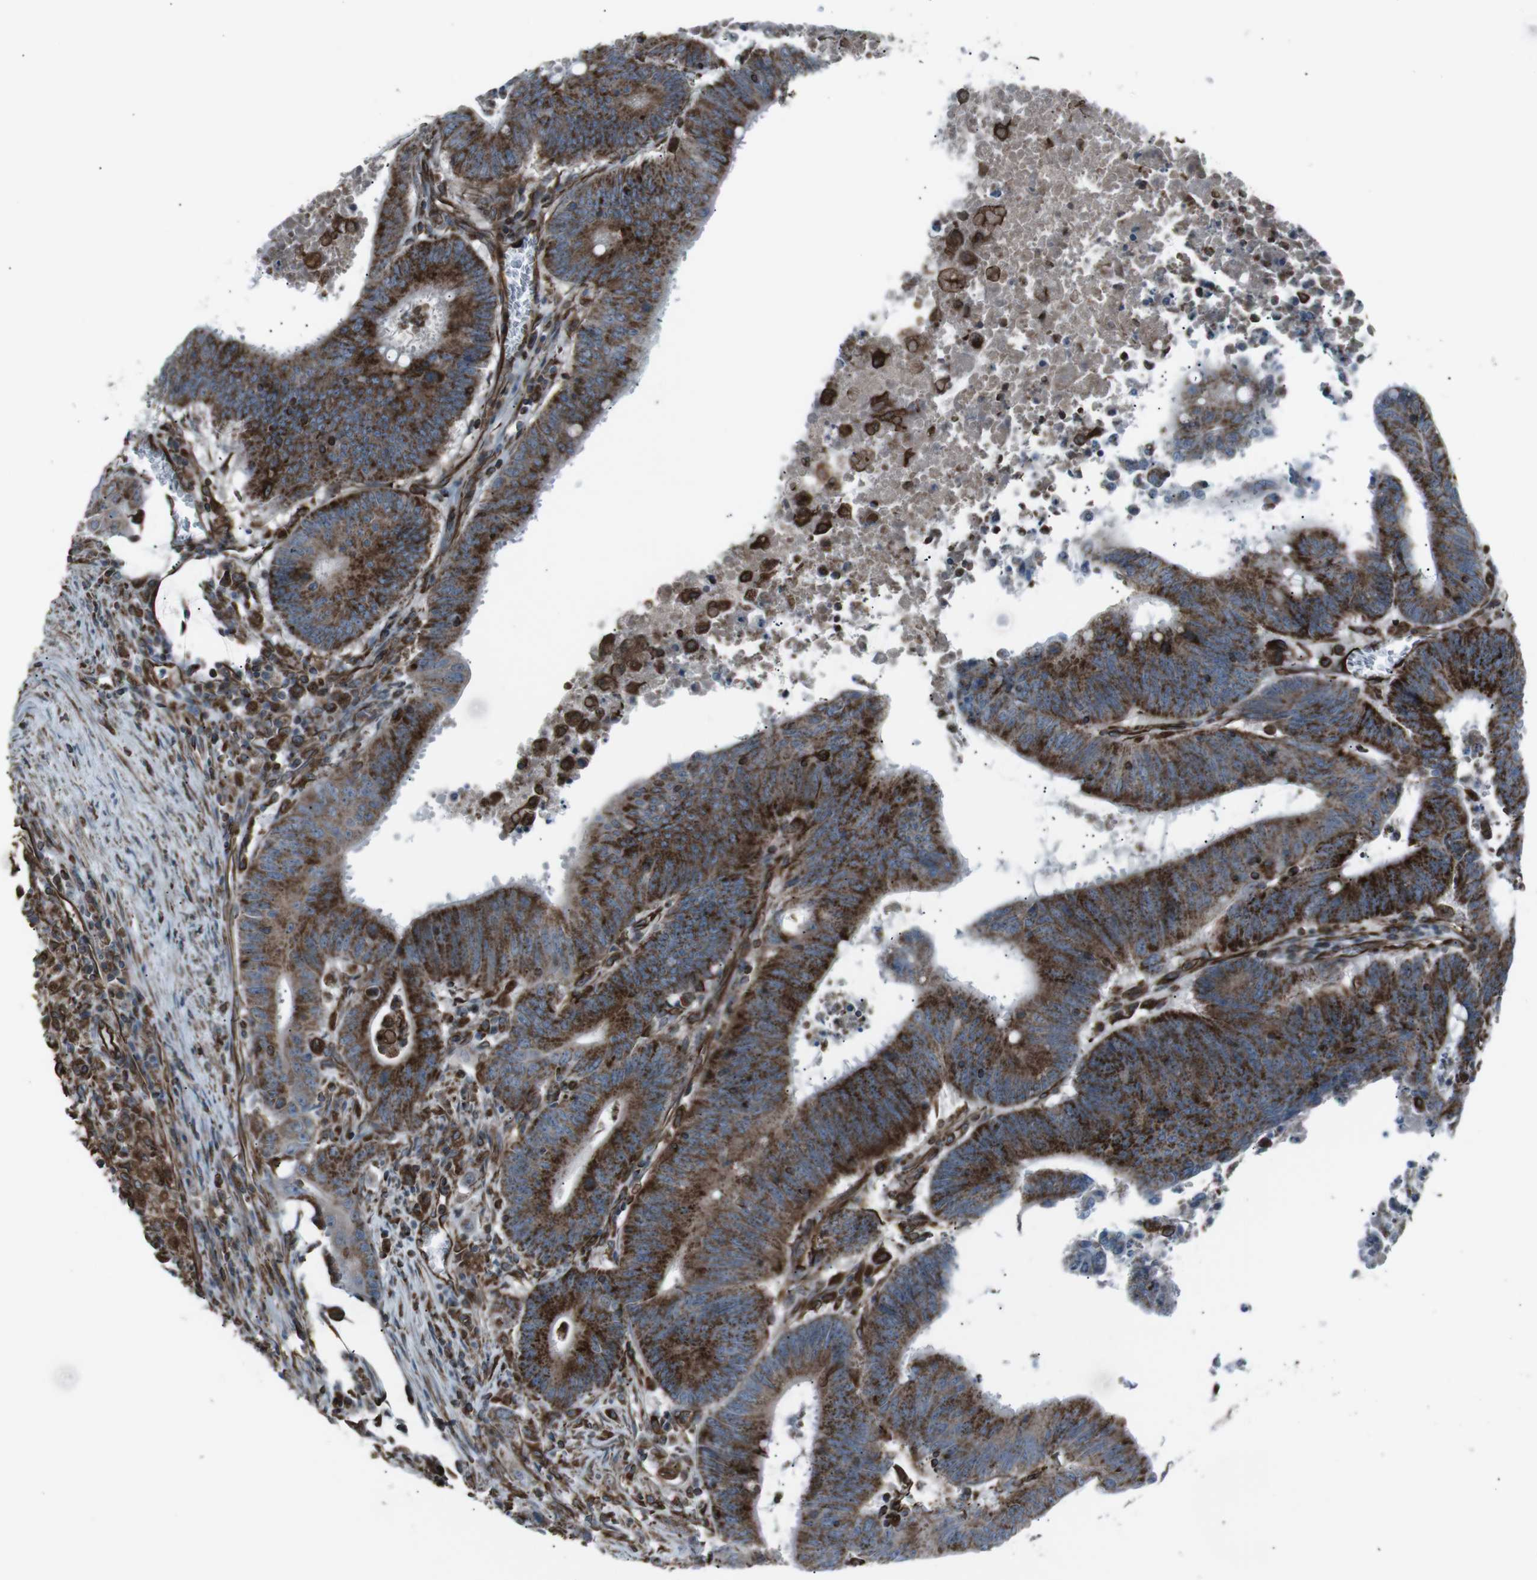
{"staining": {"intensity": "strong", "quantity": ">75%", "location": "cytoplasmic/membranous"}, "tissue": "colorectal cancer", "cell_type": "Tumor cells", "image_type": "cancer", "snomed": [{"axis": "morphology", "description": "Adenocarcinoma, NOS"}, {"axis": "topography", "description": "Colon"}], "caption": "Immunohistochemistry of colorectal cancer displays high levels of strong cytoplasmic/membranous expression in approximately >75% of tumor cells. The protein is shown in brown color, while the nuclei are stained blue.", "gene": "TMEM141", "patient": {"sex": "male", "age": 45}}